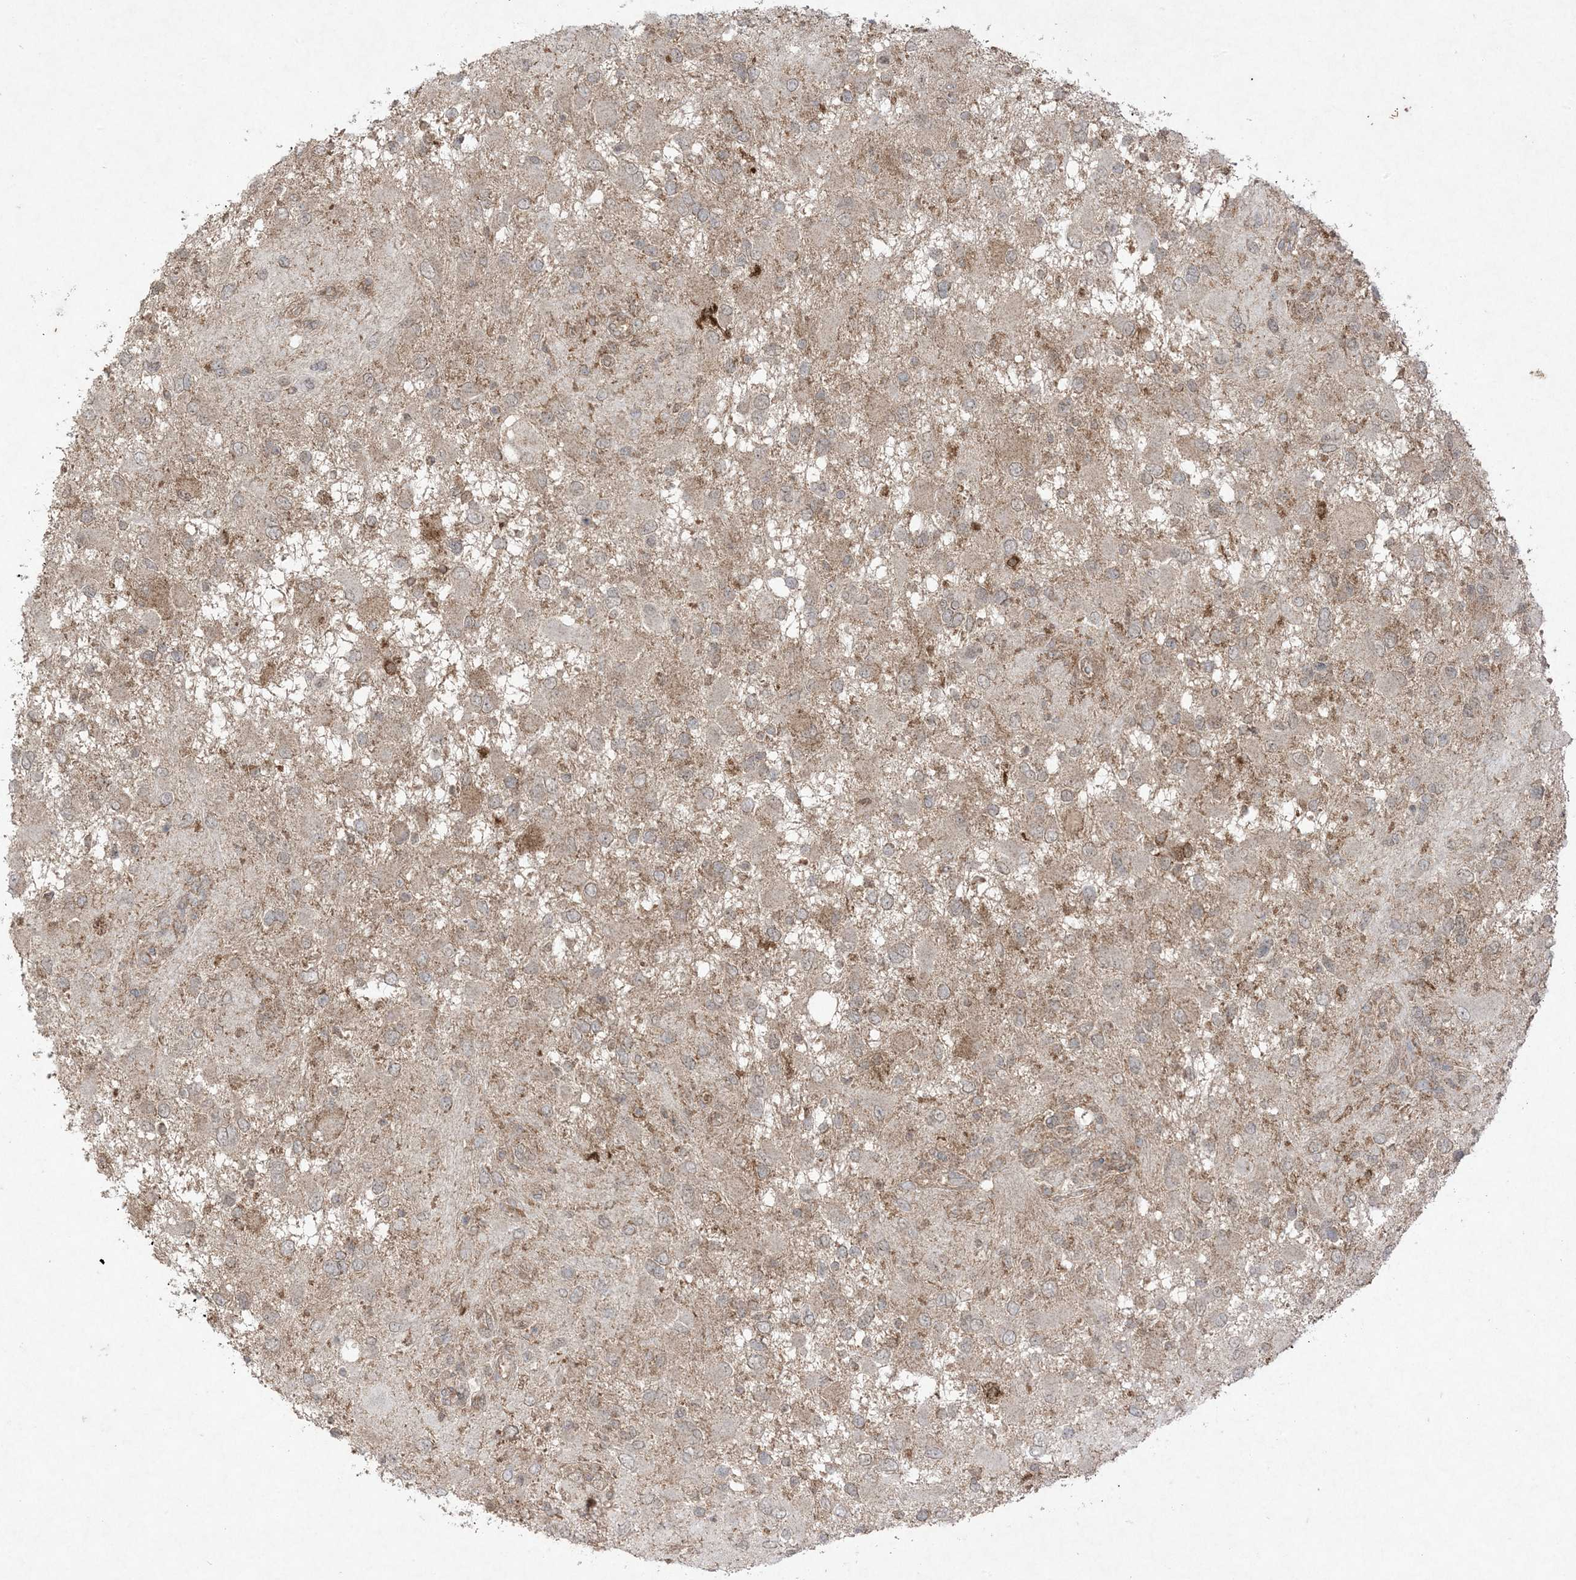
{"staining": {"intensity": "weak", "quantity": "25%-75%", "location": "cytoplasmic/membranous"}, "tissue": "glioma", "cell_type": "Tumor cells", "image_type": "cancer", "snomed": [{"axis": "morphology", "description": "Glioma, malignant, High grade"}, {"axis": "topography", "description": "Brain"}], "caption": "Malignant high-grade glioma stained with immunohistochemistry shows weak cytoplasmic/membranous expression in about 25%-75% of tumor cells.", "gene": "UBE2C", "patient": {"sex": "male", "age": 53}}